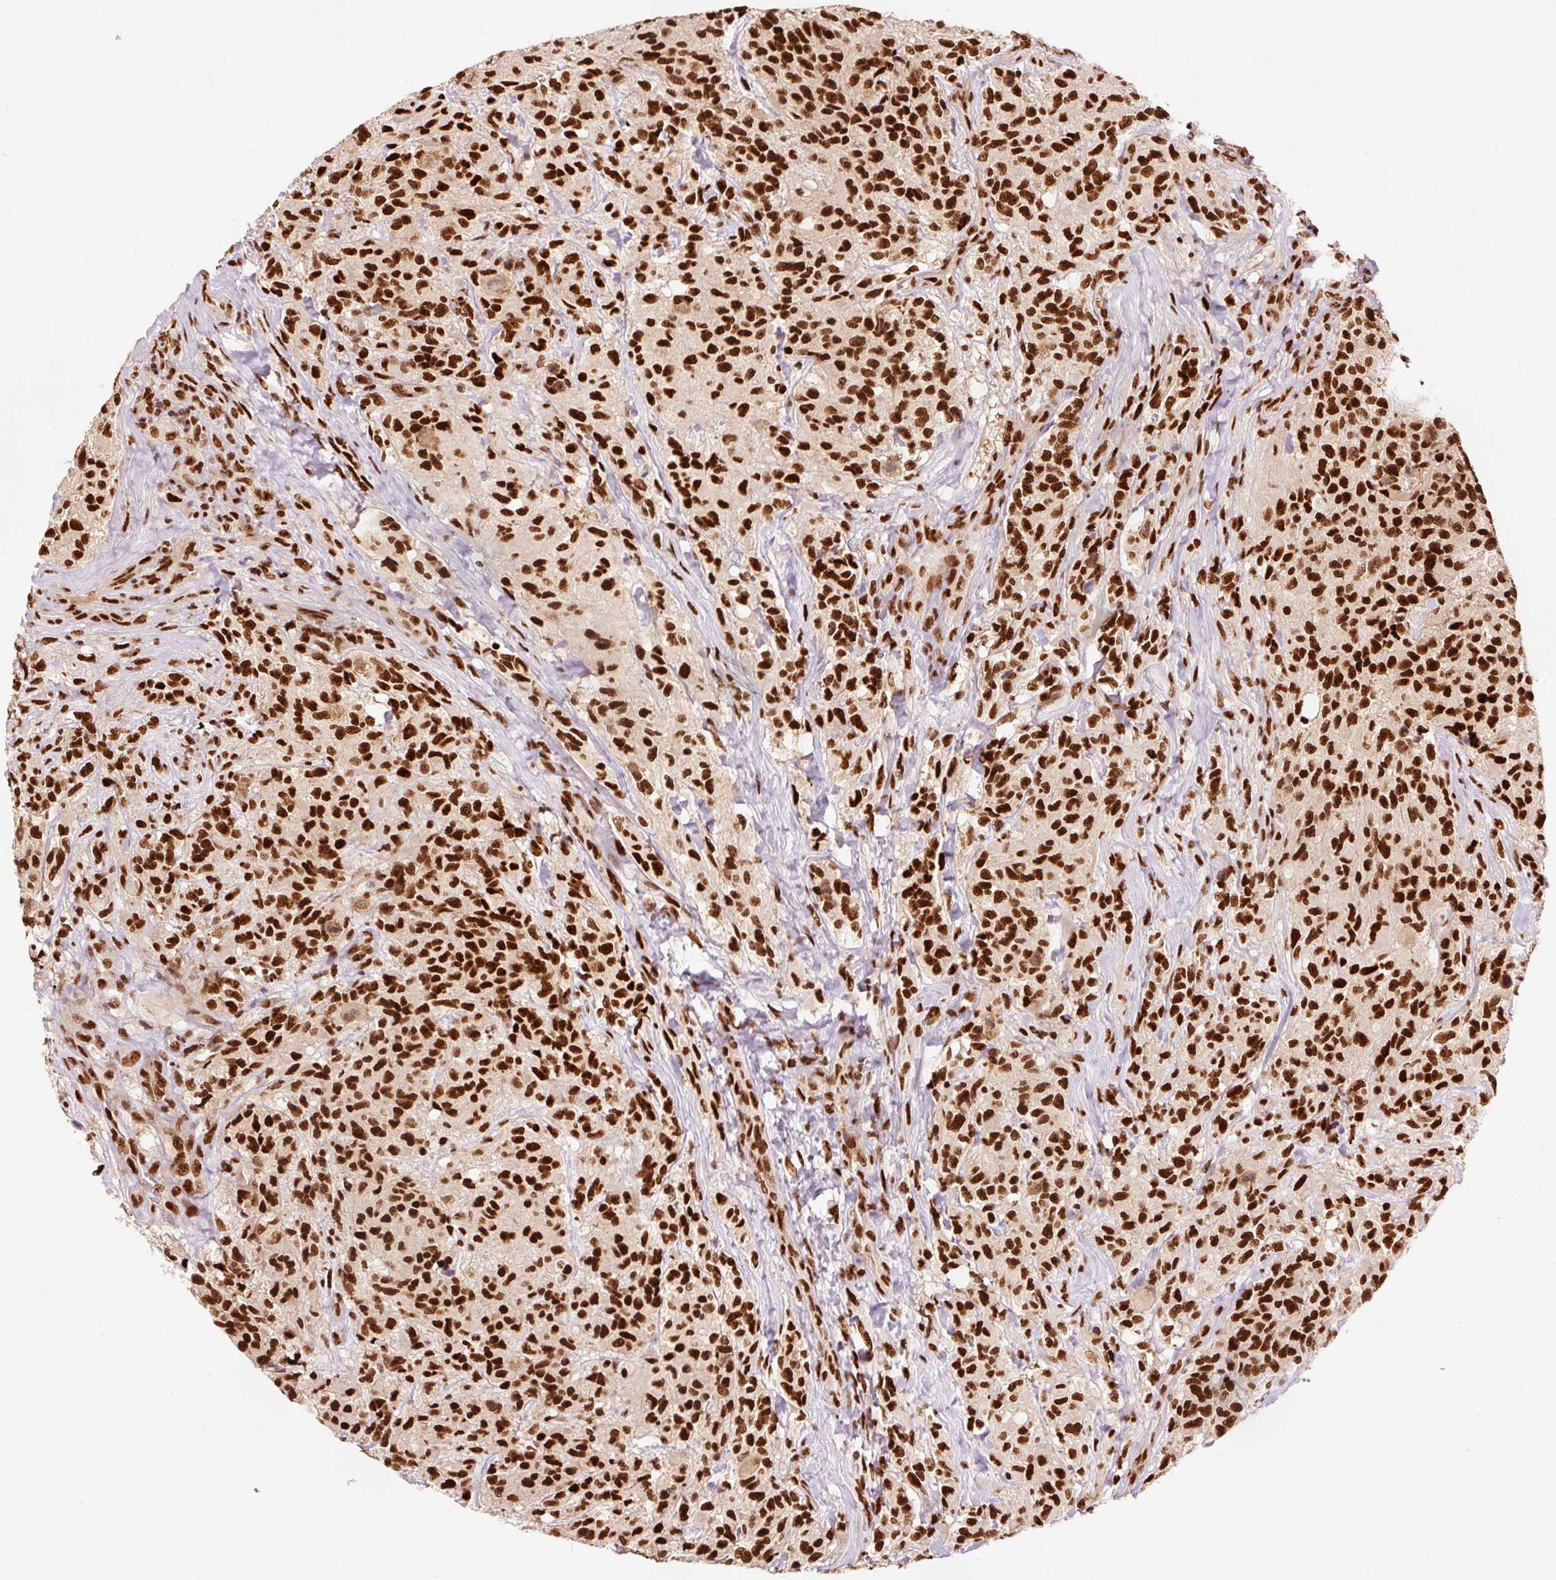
{"staining": {"intensity": "strong", "quantity": ">75%", "location": "nuclear"}, "tissue": "glioma", "cell_type": "Tumor cells", "image_type": "cancer", "snomed": [{"axis": "morphology", "description": "Glioma, malignant, High grade"}, {"axis": "topography", "description": "Brain"}], "caption": "A brown stain highlights strong nuclear staining of a protein in human malignant high-grade glioma tumor cells.", "gene": "ZBTB44", "patient": {"sex": "female", "age": 67}}